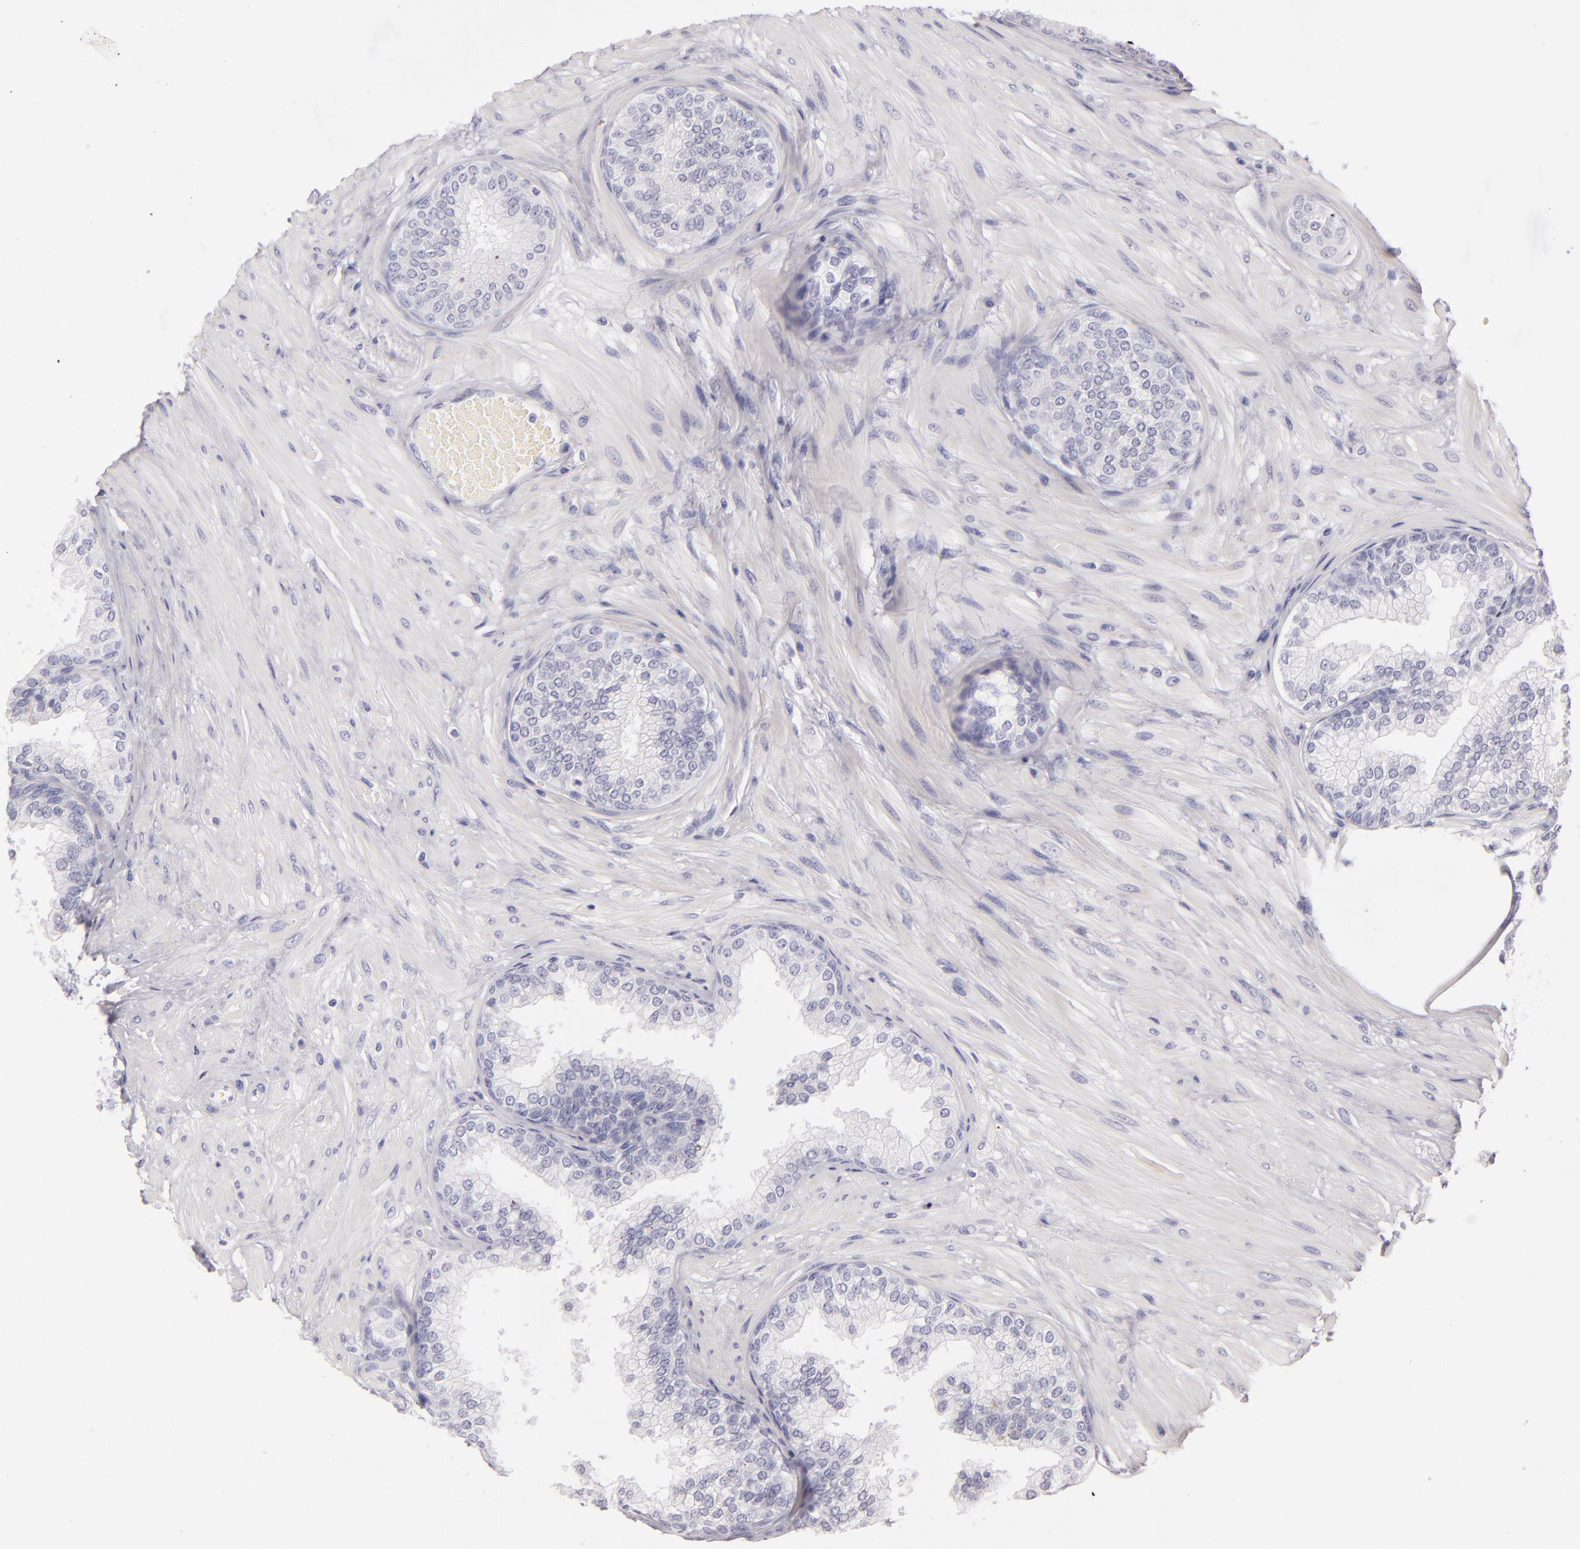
{"staining": {"intensity": "negative", "quantity": "none", "location": "none"}, "tissue": "prostate", "cell_type": "Glandular cells", "image_type": "normal", "snomed": [{"axis": "morphology", "description": "Normal tissue, NOS"}, {"axis": "topography", "description": "Prostate"}], "caption": "Immunohistochemistry image of normal prostate: prostate stained with DAB shows no significant protein expression in glandular cells.", "gene": "FABP1", "patient": {"sex": "male", "age": 60}}